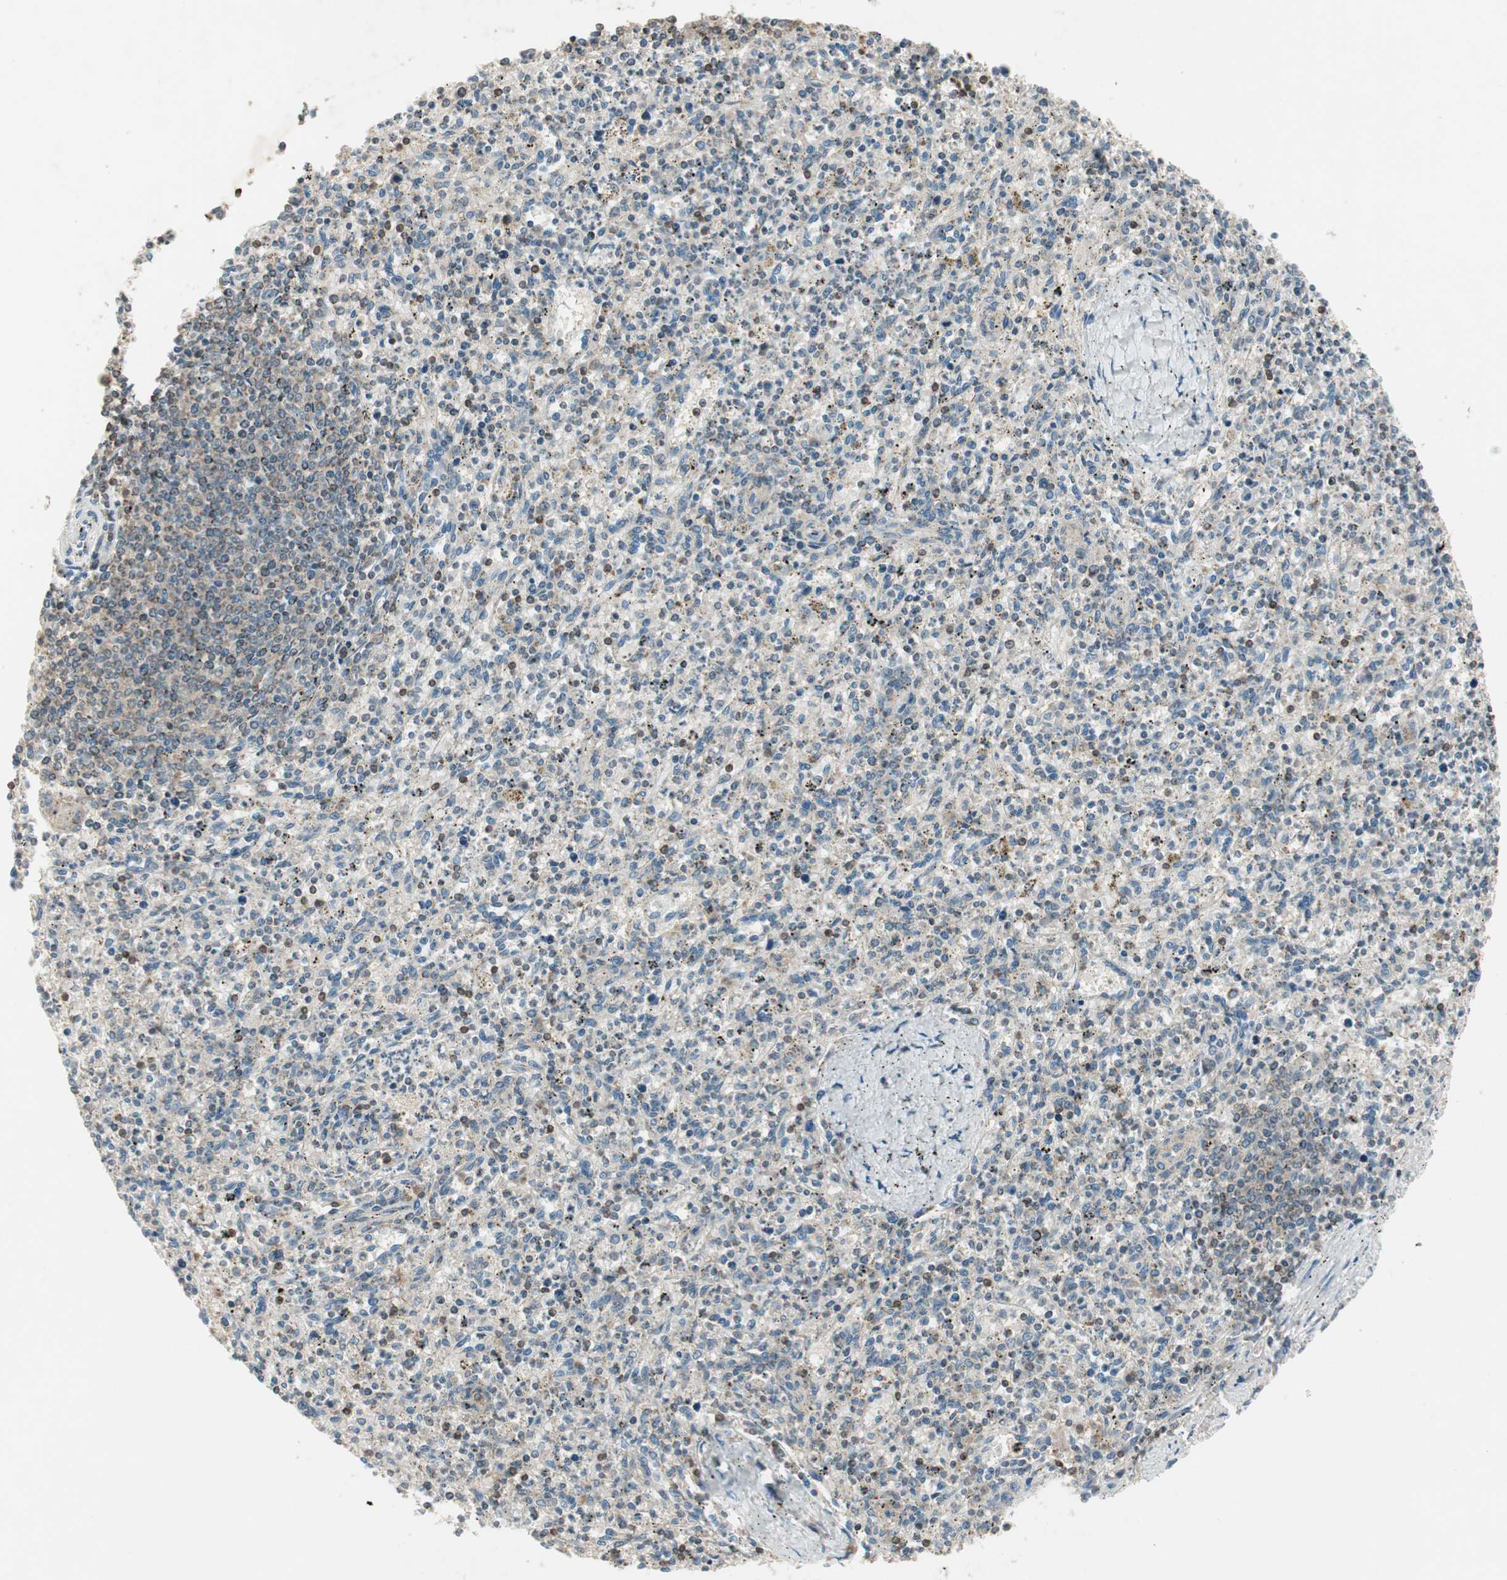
{"staining": {"intensity": "negative", "quantity": "none", "location": "none"}, "tissue": "spleen", "cell_type": "Cells in red pulp", "image_type": "normal", "snomed": [{"axis": "morphology", "description": "Normal tissue, NOS"}, {"axis": "topography", "description": "Spleen"}], "caption": "Immunohistochemical staining of normal human spleen displays no significant expression in cells in red pulp.", "gene": "USP2", "patient": {"sex": "male", "age": 72}}